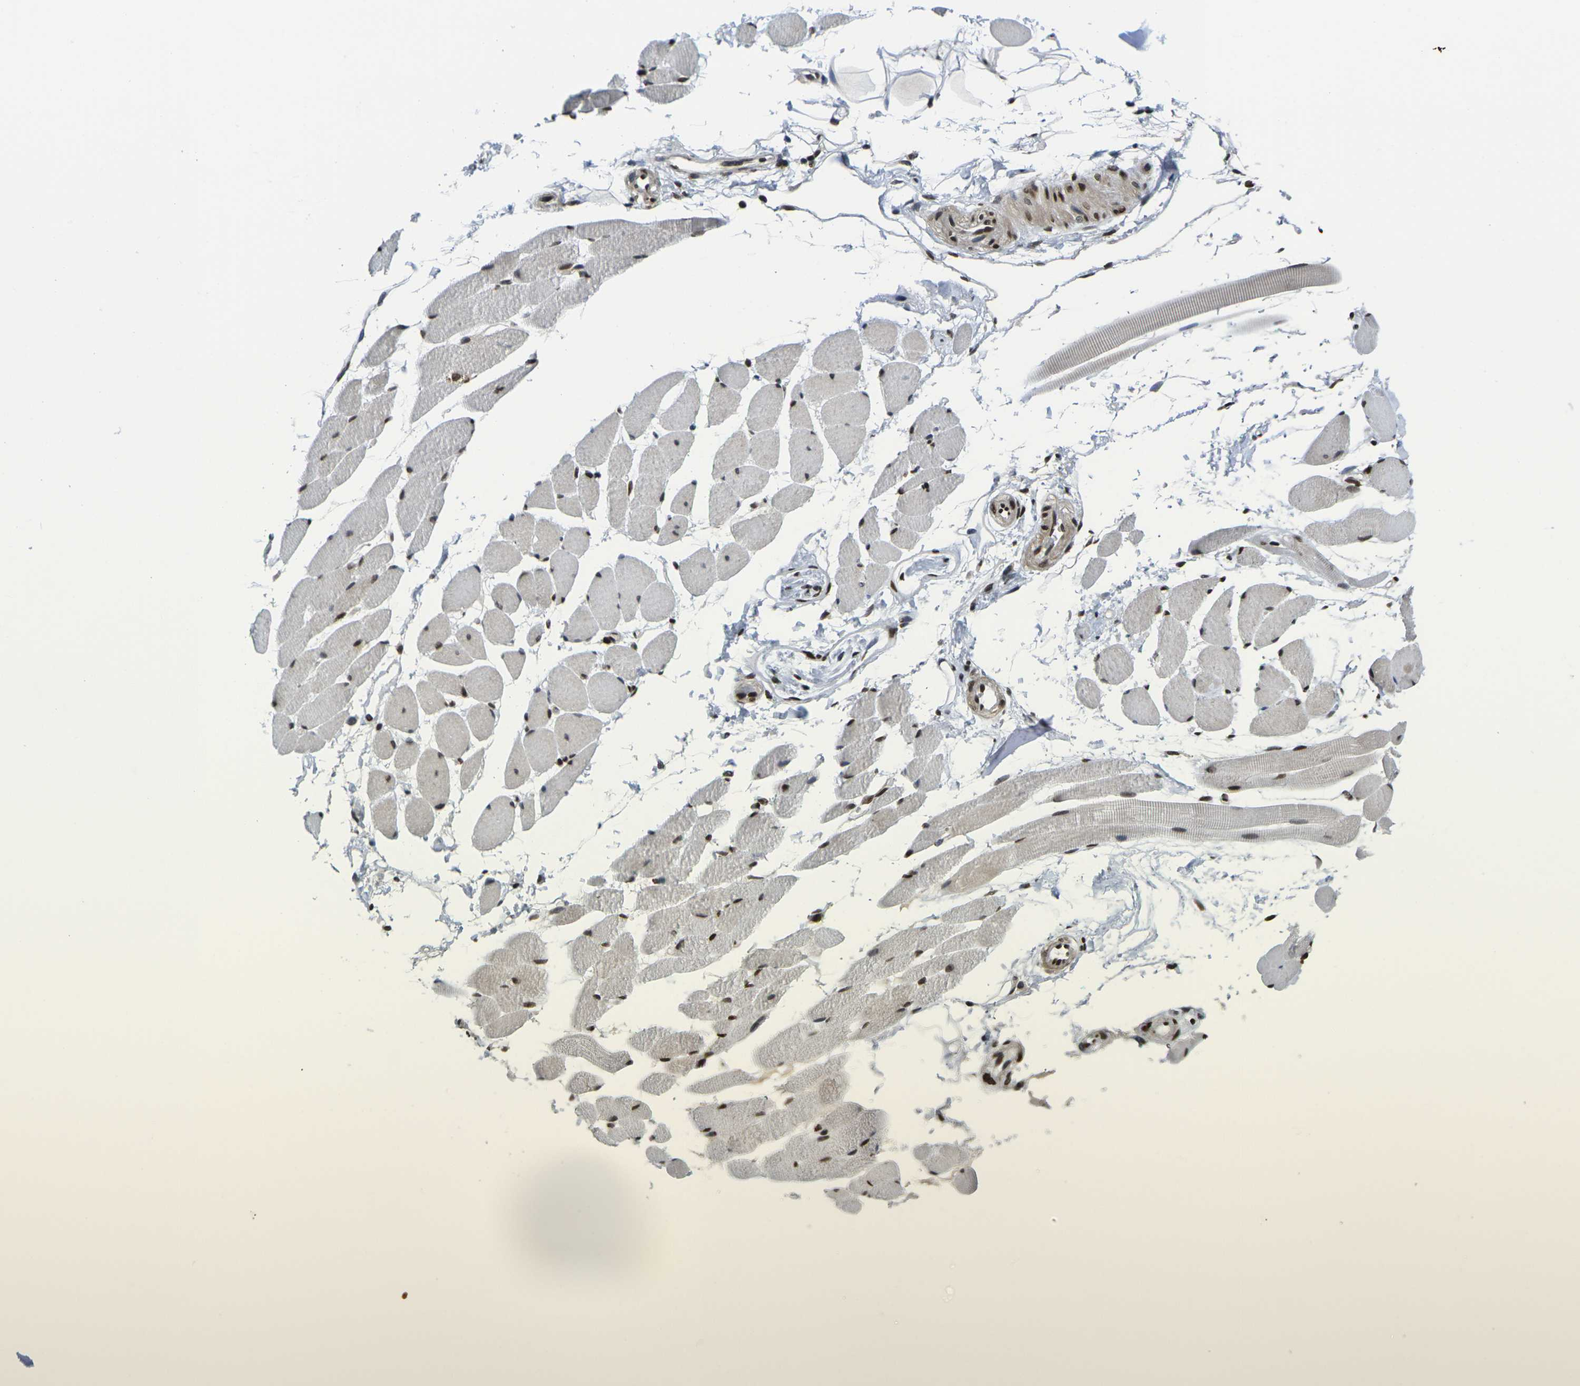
{"staining": {"intensity": "moderate", "quantity": ">75%", "location": "nuclear"}, "tissue": "skeletal muscle", "cell_type": "Myocytes", "image_type": "normal", "snomed": [{"axis": "morphology", "description": "Normal tissue, NOS"}, {"axis": "topography", "description": "Skeletal muscle"}, {"axis": "topography", "description": "Peripheral nerve tissue"}], "caption": "Protein analysis of normal skeletal muscle exhibits moderate nuclear positivity in about >75% of myocytes. The staining is performed using DAB (3,3'-diaminobenzidine) brown chromogen to label protein expression. The nuclei are counter-stained blue using hematoxylin.", "gene": "H1", "patient": {"sex": "female", "age": 84}}